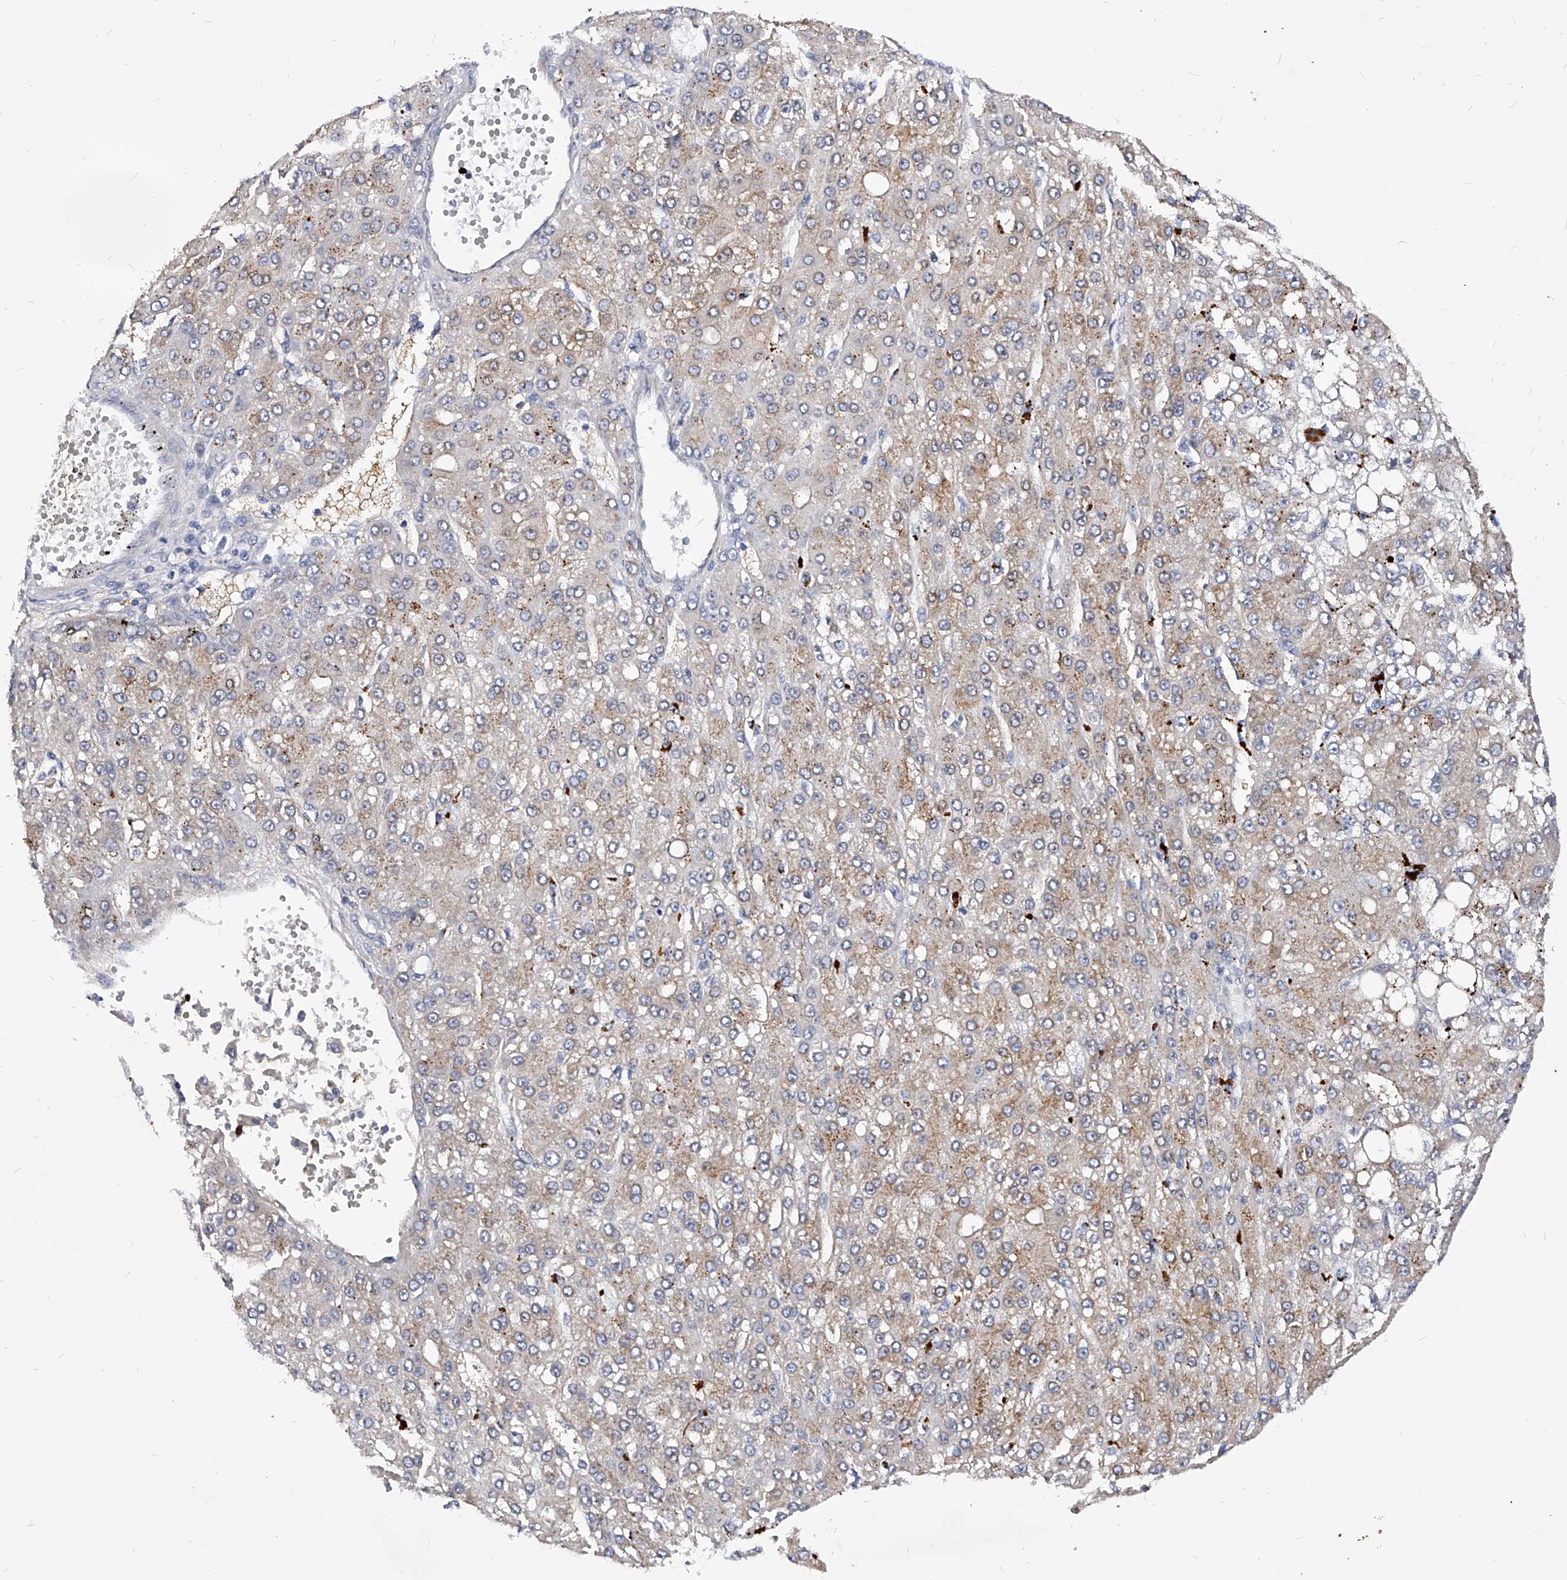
{"staining": {"intensity": "weak", "quantity": ">75%", "location": "cytoplasmic/membranous"}, "tissue": "liver cancer", "cell_type": "Tumor cells", "image_type": "cancer", "snomed": [{"axis": "morphology", "description": "Carcinoma, Hepatocellular, NOS"}, {"axis": "topography", "description": "Liver"}], "caption": "IHC image of neoplastic tissue: human hepatocellular carcinoma (liver) stained using immunohistochemistry demonstrates low levels of weak protein expression localized specifically in the cytoplasmic/membranous of tumor cells, appearing as a cytoplasmic/membranous brown color.", "gene": "PPP5C", "patient": {"sex": "male", "age": 67}}